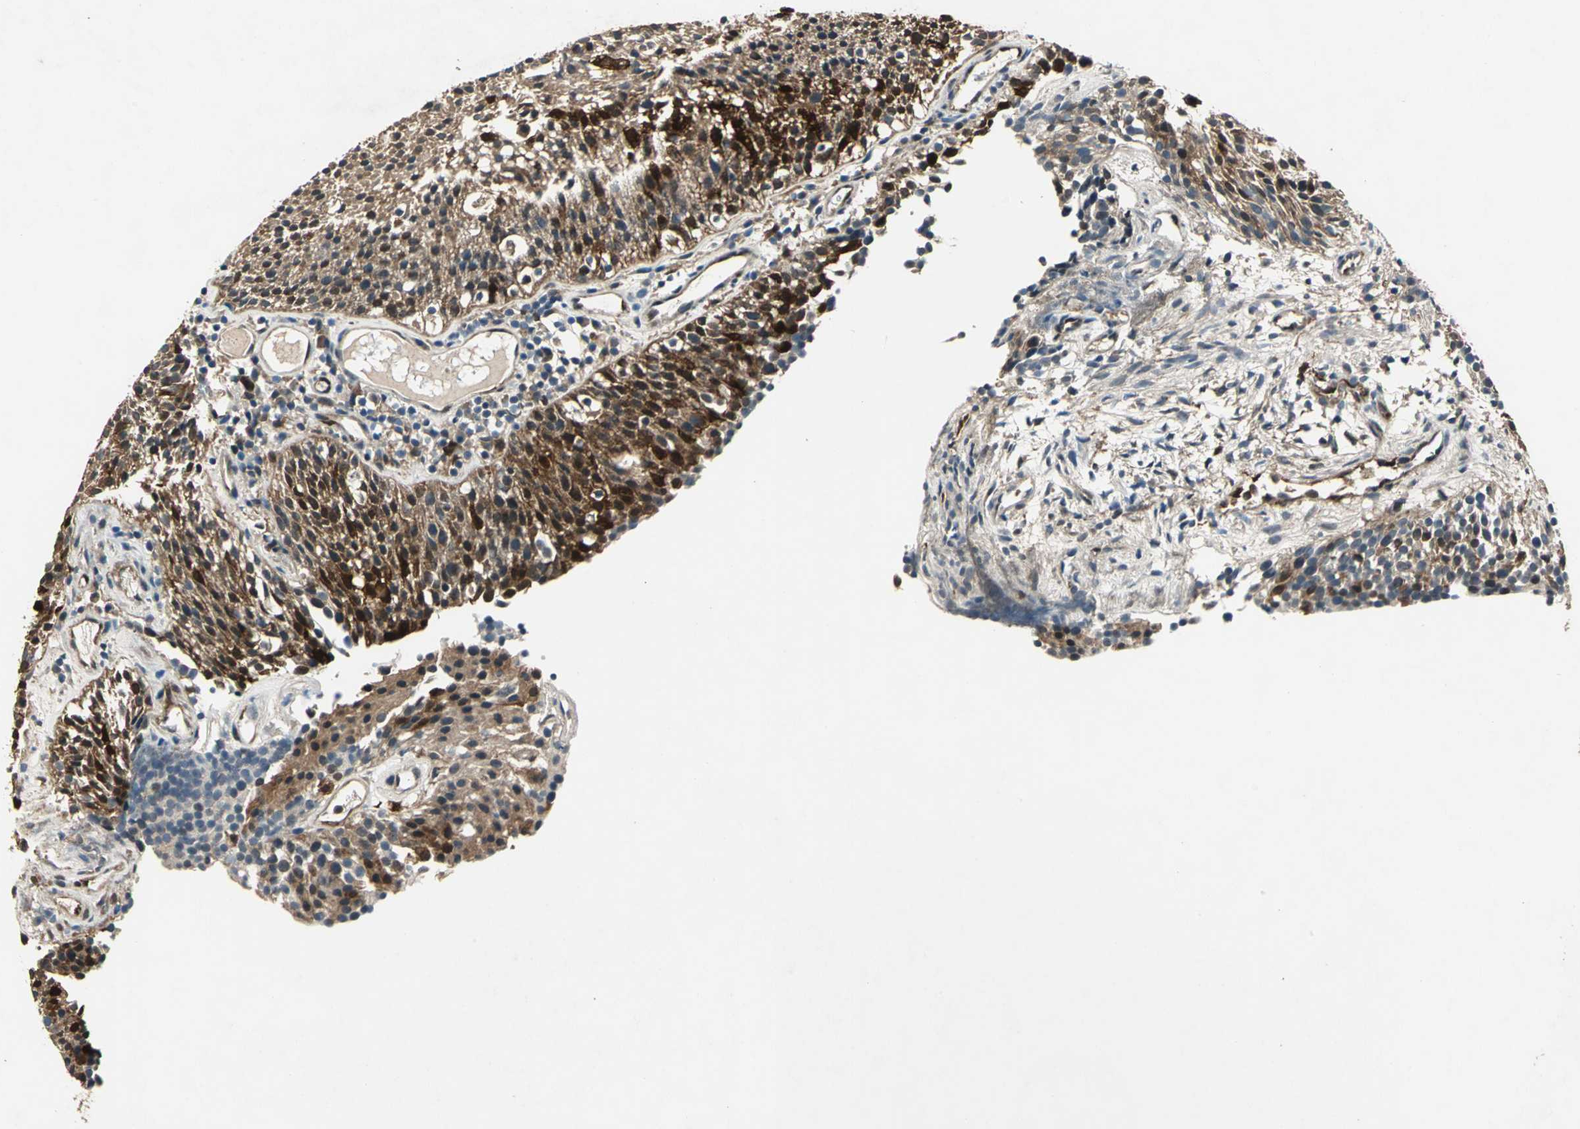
{"staining": {"intensity": "moderate", "quantity": ">75%", "location": "cytoplasmic/membranous,nuclear"}, "tissue": "urothelial cancer", "cell_type": "Tumor cells", "image_type": "cancer", "snomed": [{"axis": "morphology", "description": "Urothelial carcinoma, Low grade"}, {"axis": "topography", "description": "Urinary bladder"}], "caption": "High-magnification brightfield microscopy of urothelial cancer stained with DAB (3,3'-diaminobenzidine) (brown) and counterstained with hematoxylin (blue). tumor cells exhibit moderate cytoplasmic/membranous and nuclear expression is identified in approximately>75% of cells. The staining was performed using DAB, with brown indicating positive protein expression. Nuclei are stained blue with hematoxylin.", "gene": "RRM2B", "patient": {"sex": "male", "age": 85}}